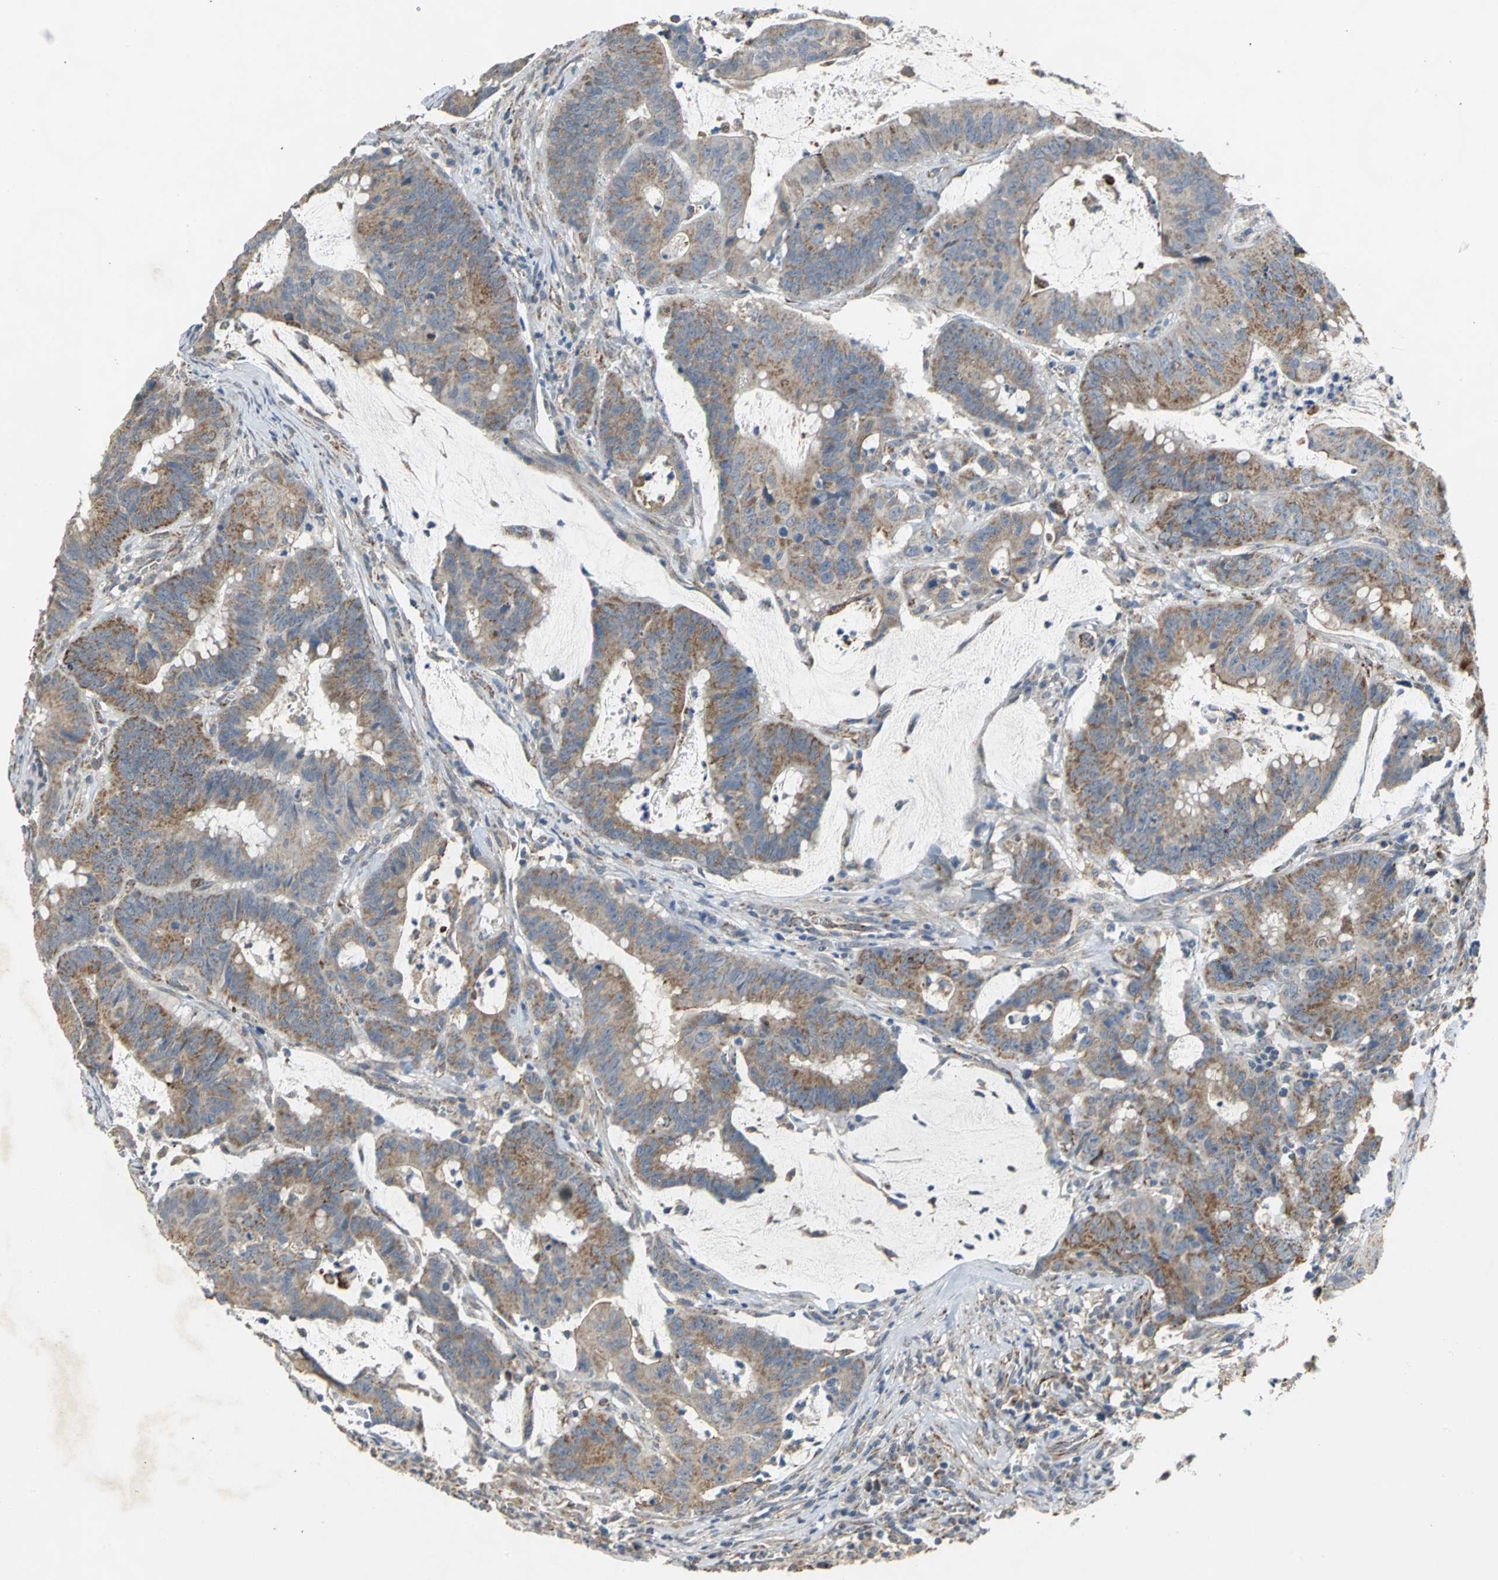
{"staining": {"intensity": "moderate", "quantity": ">75%", "location": "cytoplasmic/membranous"}, "tissue": "colorectal cancer", "cell_type": "Tumor cells", "image_type": "cancer", "snomed": [{"axis": "morphology", "description": "Adenocarcinoma, NOS"}, {"axis": "topography", "description": "Colon"}], "caption": "IHC of colorectal adenocarcinoma reveals medium levels of moderate cytoplasmic/membranous expression in approximately >75% of tumor cells.", "gene": "NDUFB5", "patient": {"sex": "male", "age": 45}}